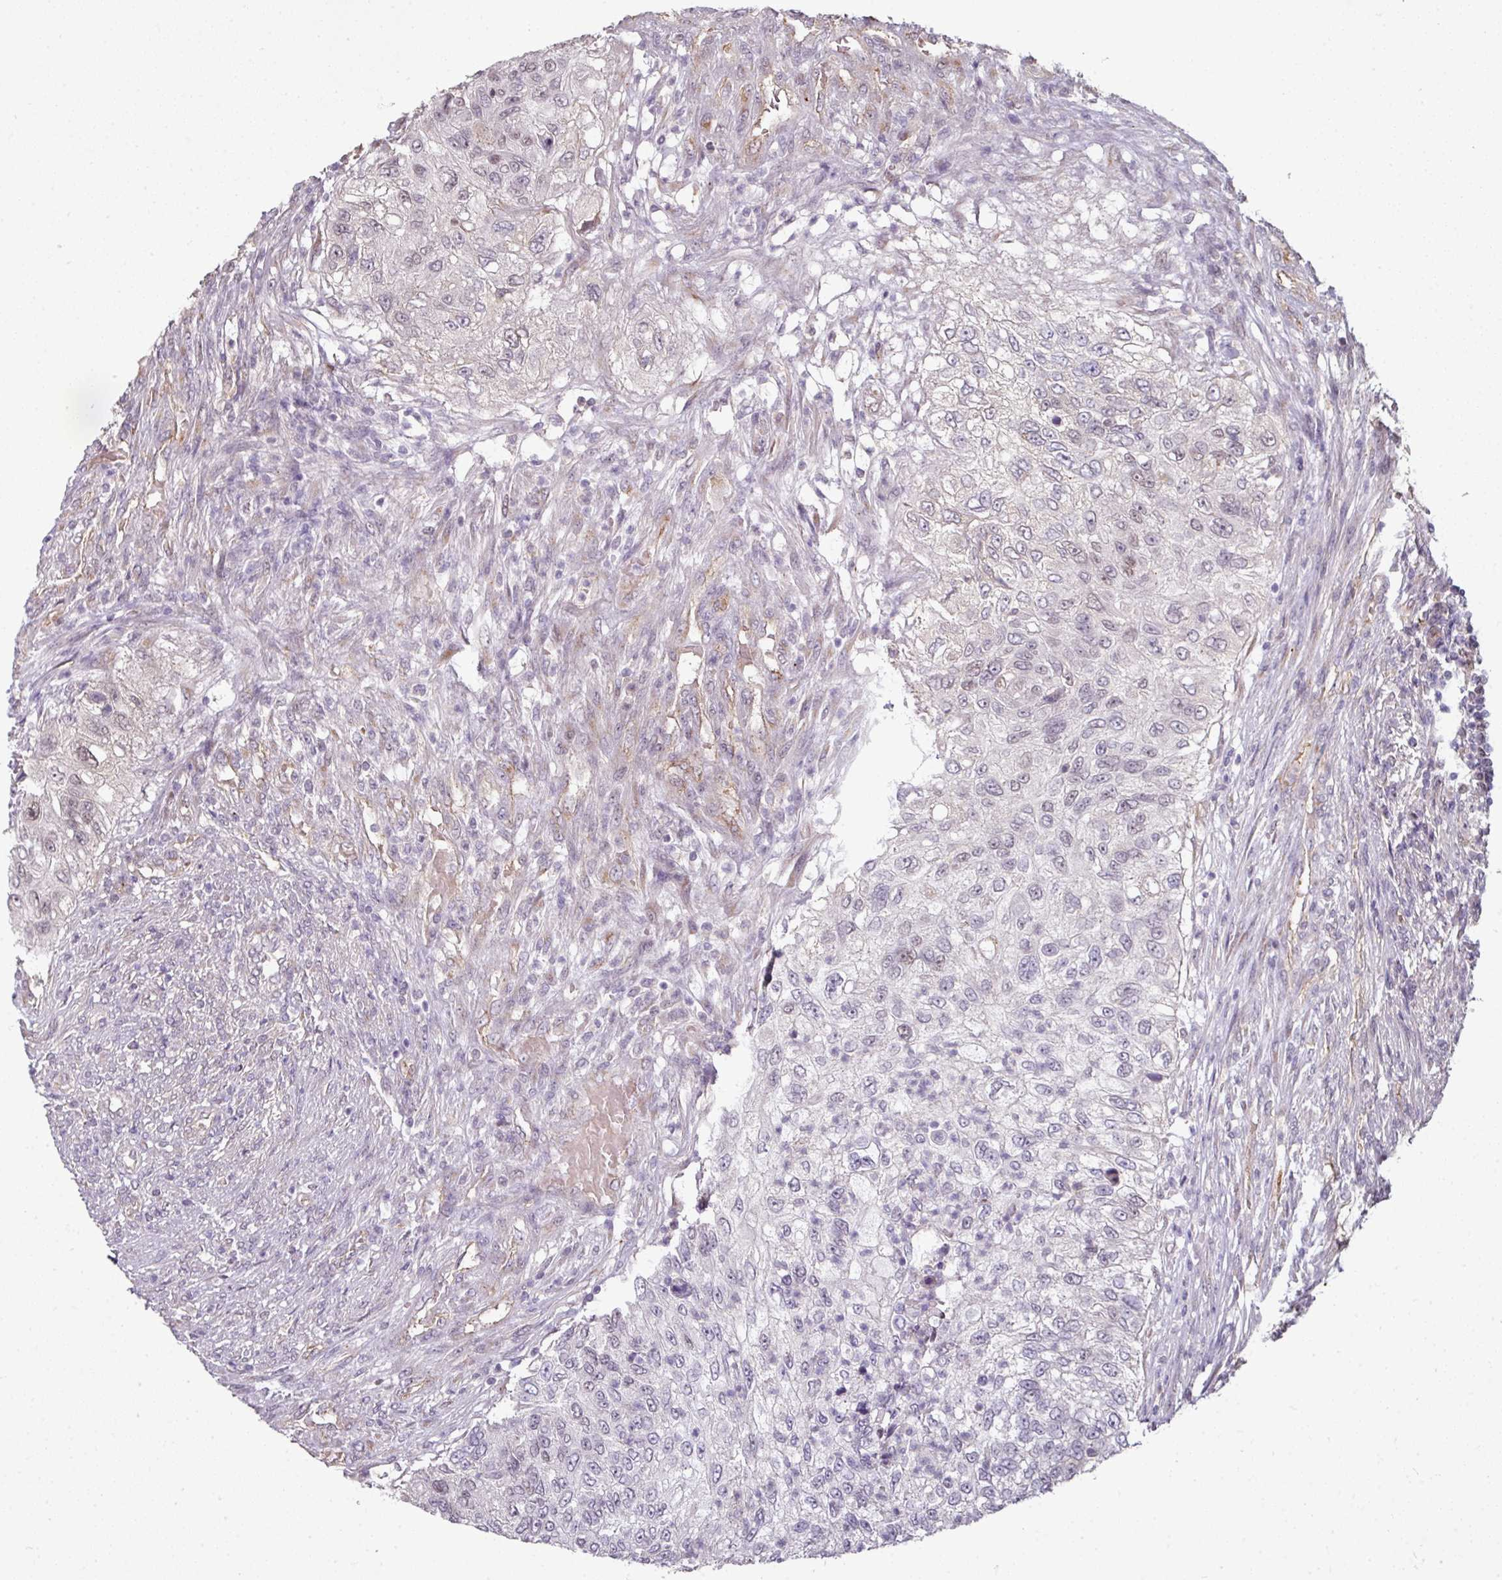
{"staining": {"intensity": "moderate", "quantity": "<25%", "location": "nuclear"}, "tissue": "urothelial cancer", "cell_type": "Tumor cells", "image_type": "cancer", "snomed": [{"axis": "morphology", "description": "Urothelial carcinoma, High grade"}, {"axis": "topography", "description": "Urinary bladder"}], "caption": "This image demonstrates urothelial cancer stained with immunohistochemistry to label a protein in brown. The nuclear of tumor cells show moderate positivity for the protein. Nuclei are counter-stained blue.", "gene": "C19orf33", "patient": {"sex": "female", "age": 60}}